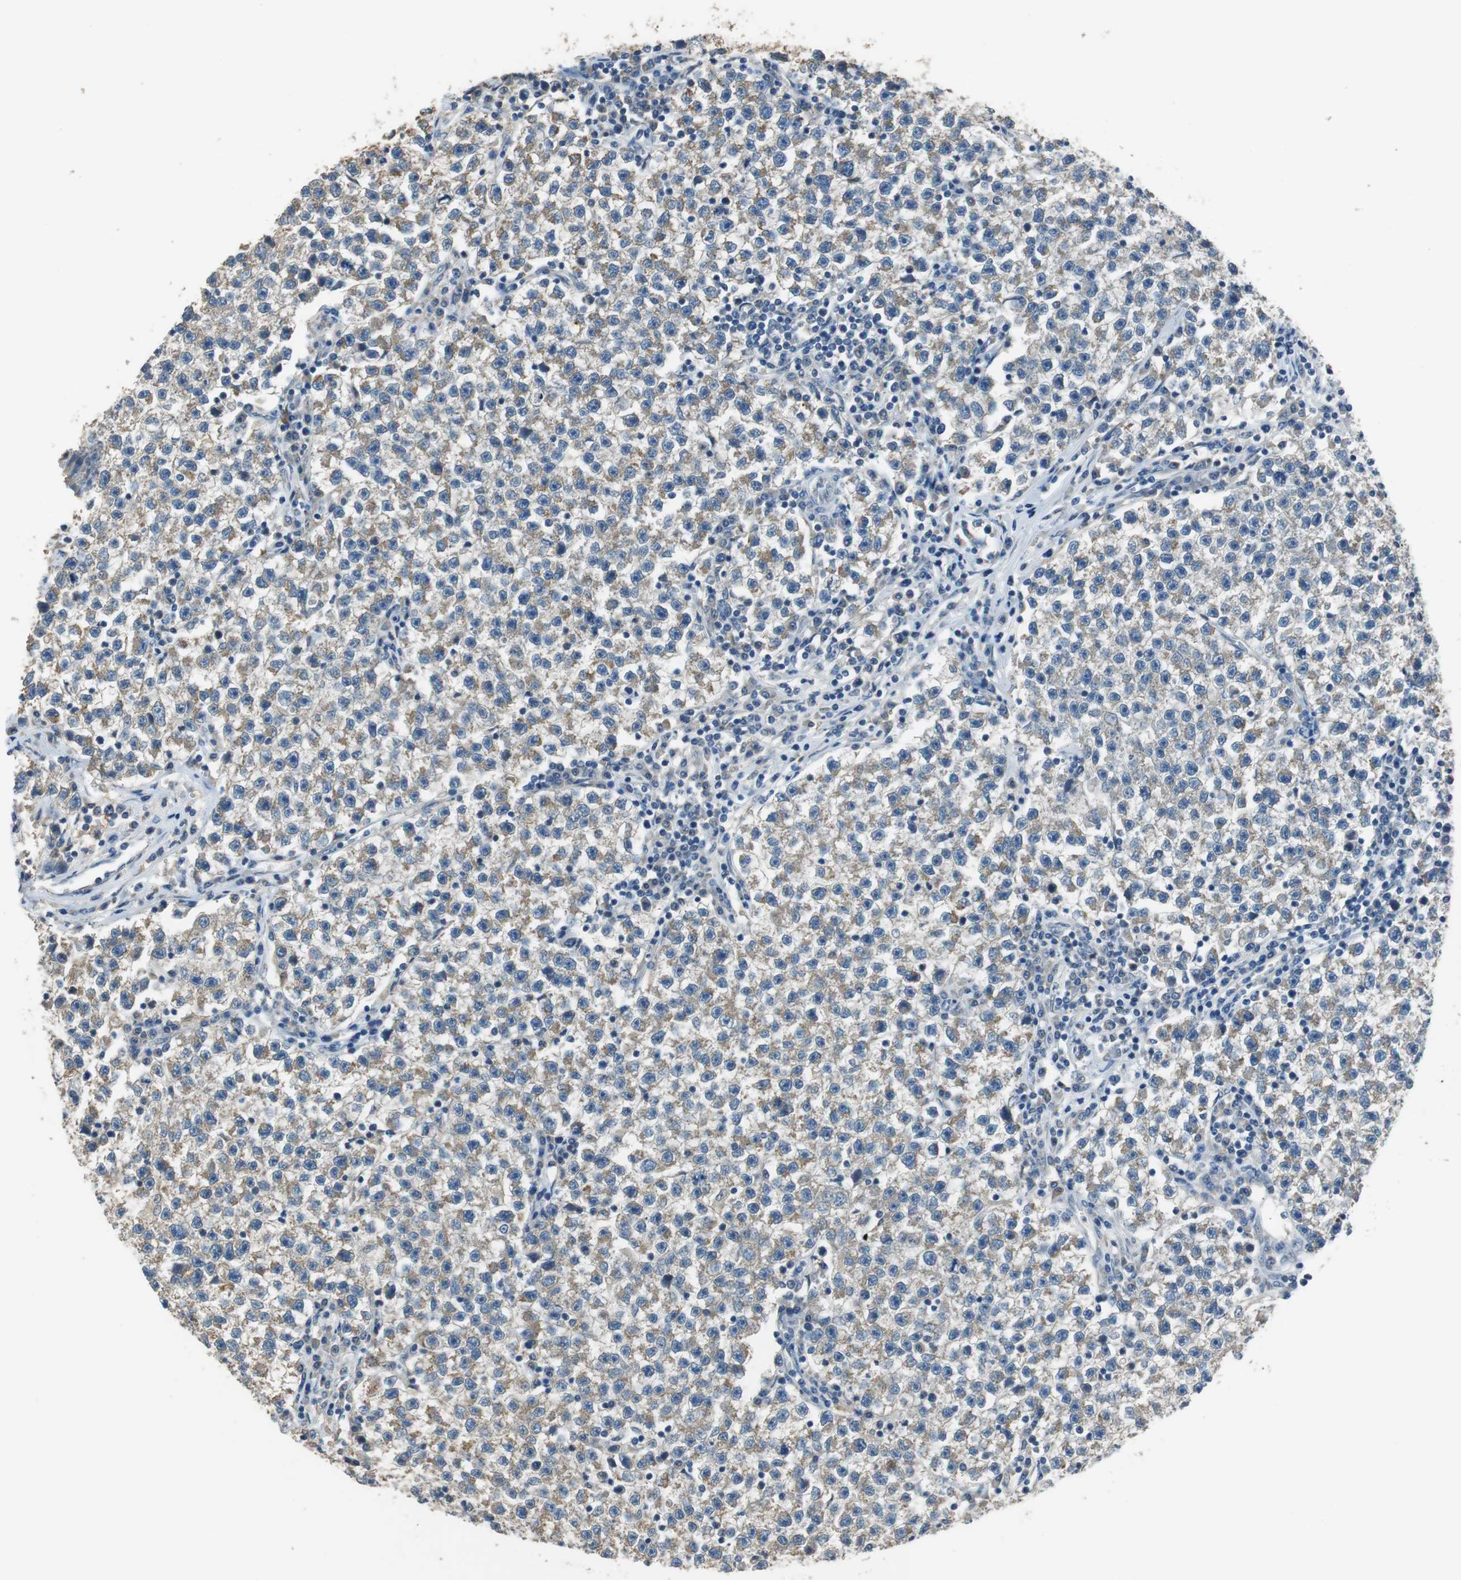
{"staining": {"intensity": "moderate", "quantity": ">75%", "location": "cytoplasmic/membranous"}, "tissue": "testis cancer", "cell_type": "Tumor cells", "image_type": "cancer", "snomed": [{"axis": "morphology", "description": "Seminoma, NOS"}, {"axis": "topography", "description": "Testis"}], "caption": "Immunohistochemical staining of seminoma (testis) displays moderate cytoplasmic/membranous protein expression in about >75% of tumor cells.", "gene": "ALDH4A1", "patient": {"sex": "male", "age": 22}}